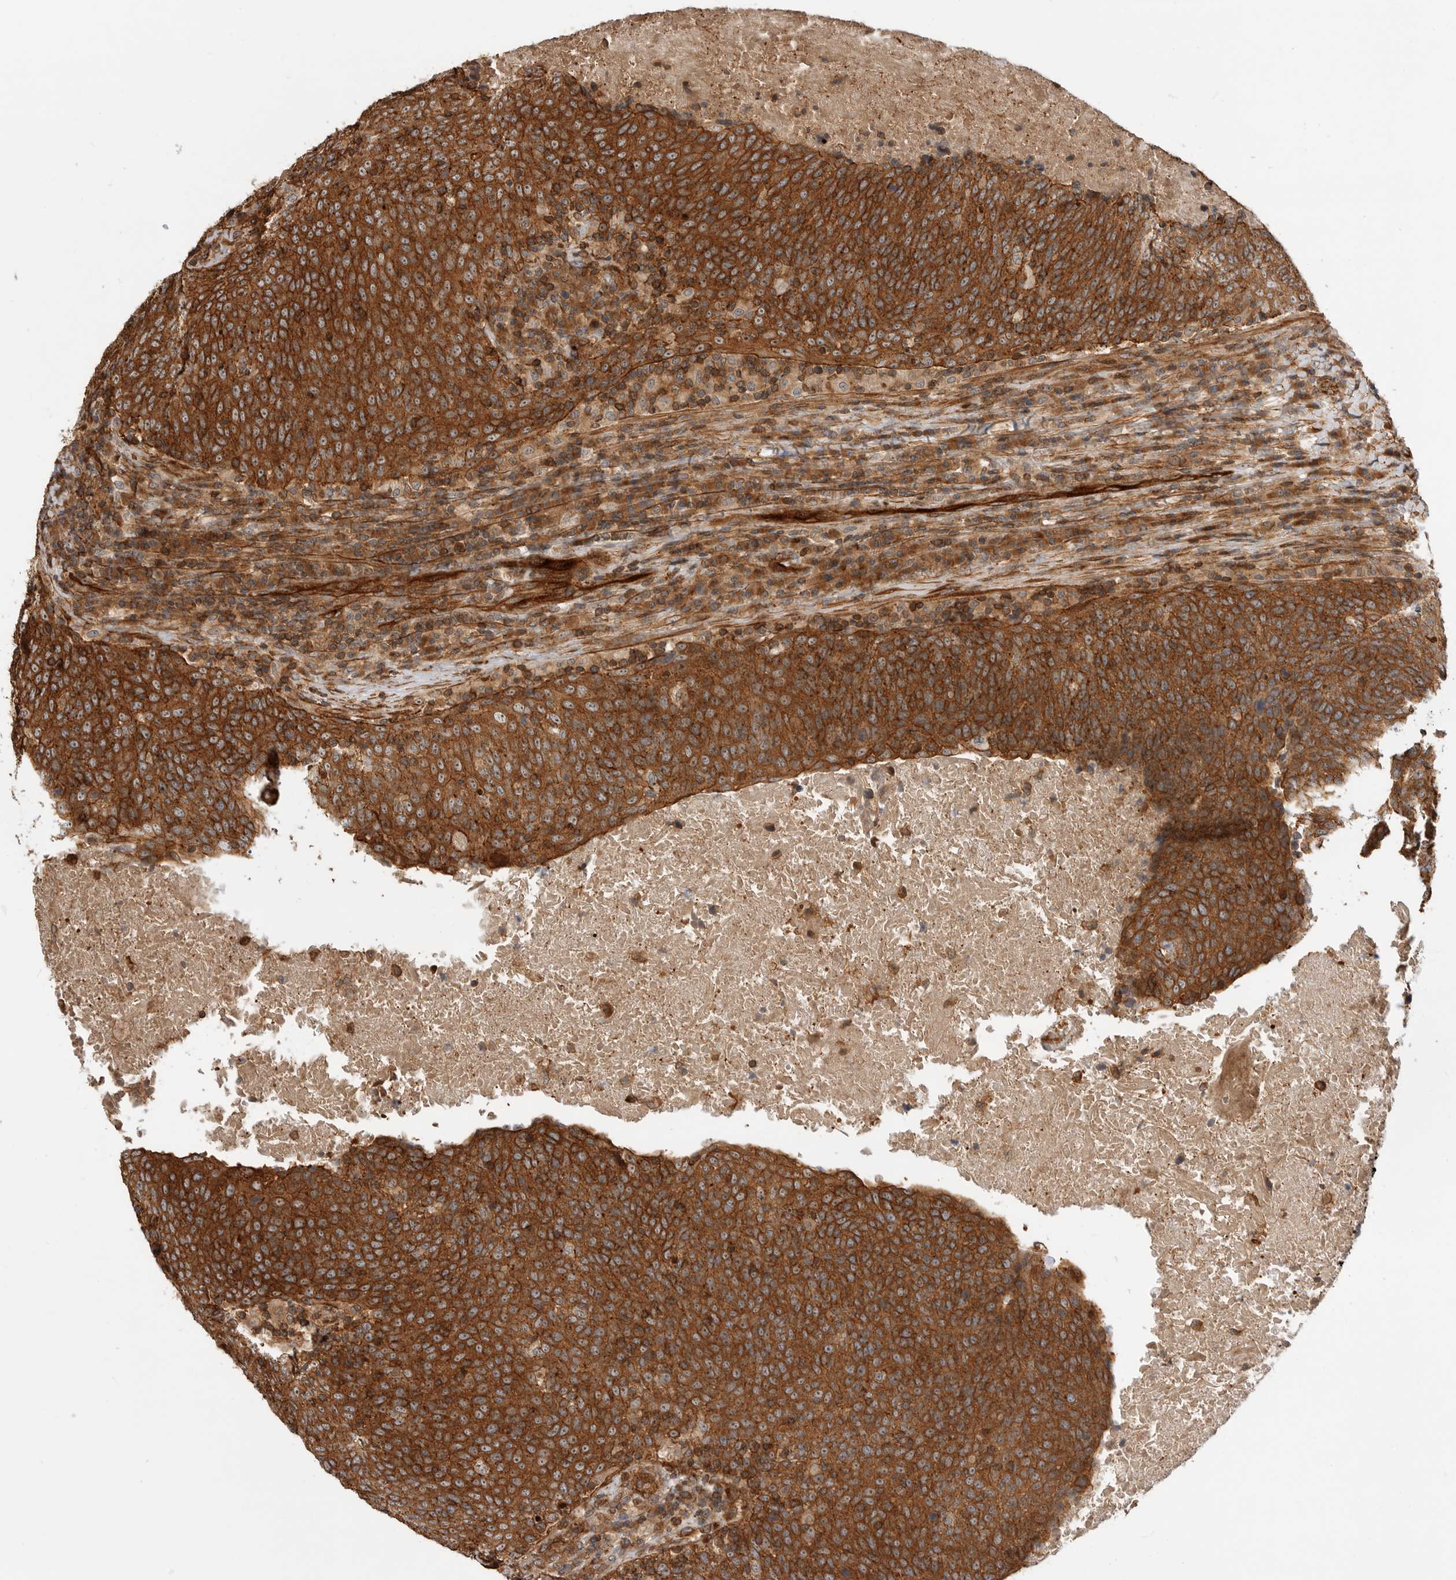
{"staining": {"intensity": "strong", "quantity": ">75%", "location": "cytoplasmic/membranous"}, "tissue": "head and neck cancer", "cell_type": "Tumor cells", "image_type": "cancer", "snomed": [{"axis": "morphology", "description": "Squamous cell carcinoma, NOS"}, {"axis": "morphology", "description": "Squamous cell carcinoma, metastatic, NOS"}, {"axis": "topography", "description": "Lymph node"}, {"axis": "topography", "description": "Head-Neck"}], "caption": "Strong cytoplasmic/membranous protein positivity is seen in about >75% of tumor cells in head and neck cancer (metastatic squamous cell carcinoma).", "gene": "GPATCH2", "patient": {"sex": "male", "age": 62}}